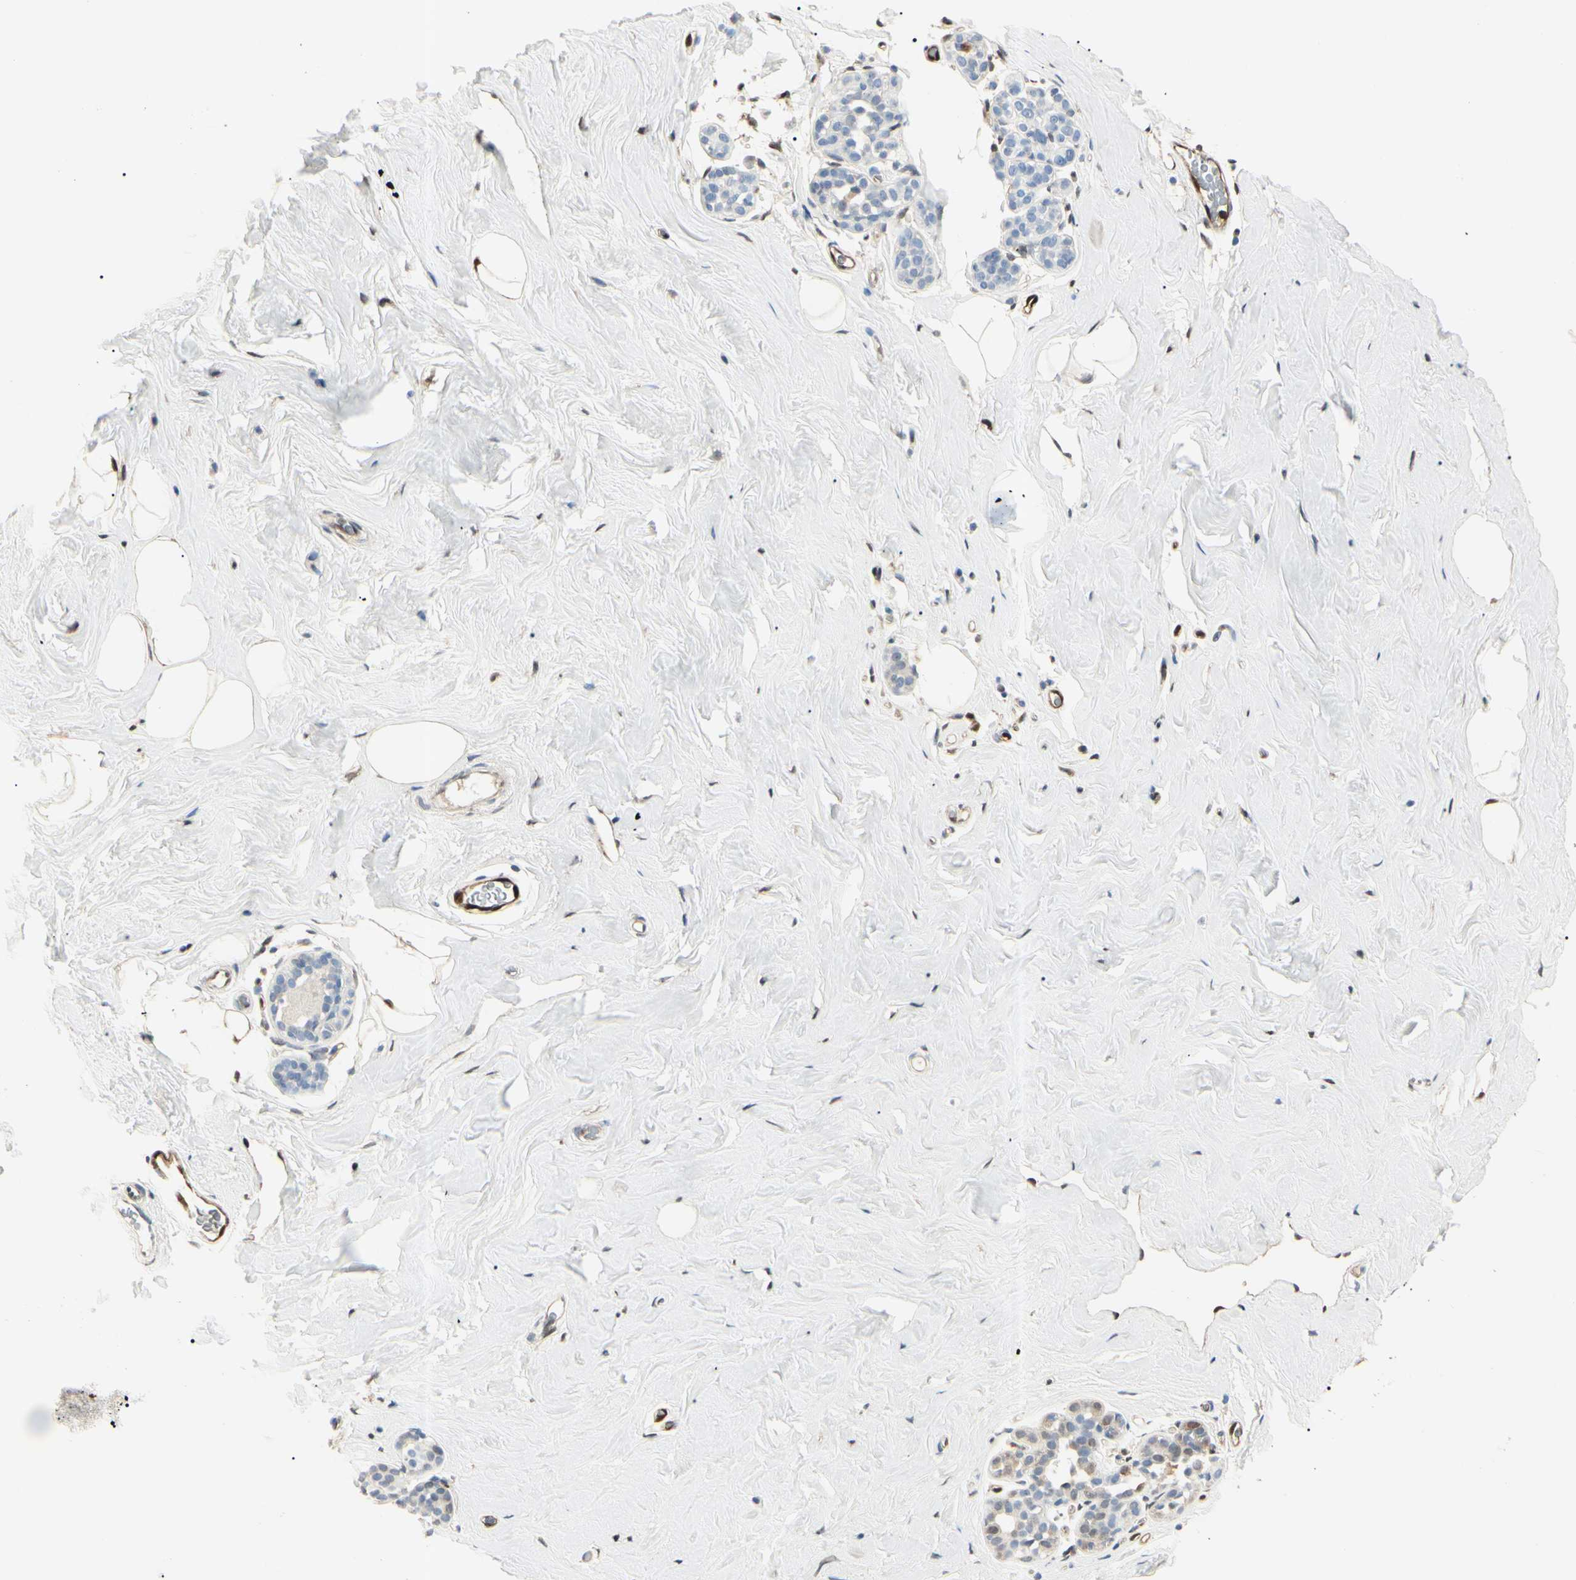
{"staining": {"intensity": "weak", "quantity": "25%-75%", "location": "cytoplasmic/membranous,nuclear"}, "tissue": "breast", "cell_type": "Adipocytes", "image_type": "normal", "snomed": [{"axis": "morphology", "description": "Normal tissue, NOS"}, {"axis": "topography", "description": "Breast"}], "caption": "IHC of normal breast reveals low levels of weak cytoplasmic/membranous,nuclear positivity in approximately 25%-75% of adipocytes.", "gene": "AKR1C3", "patient": {"sex": "female", "age": 75}}